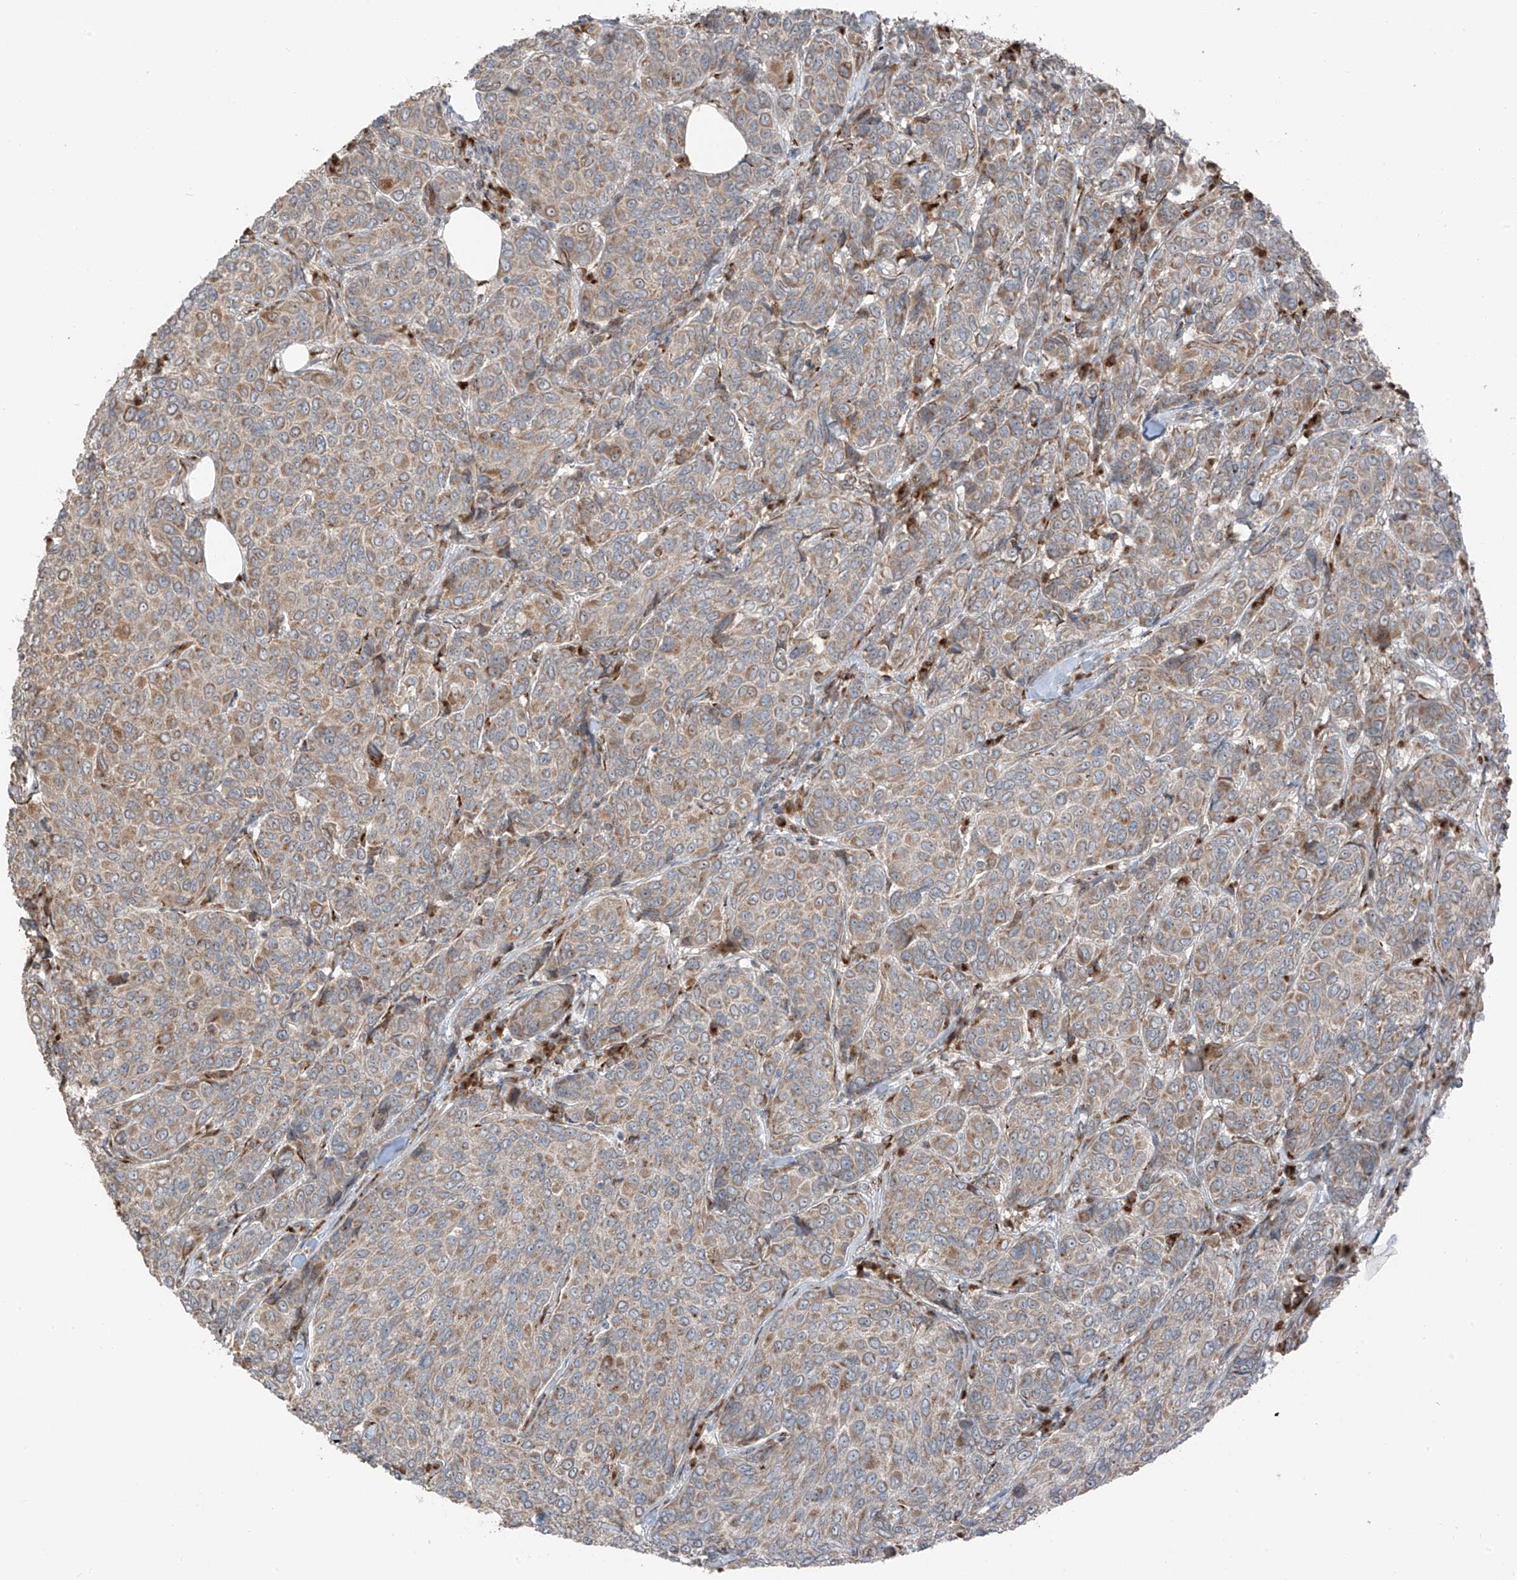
{"staining": {"intensity": "moderate", "quantity": ">75%", "location": "cytoplasmic/membranous"}, "tissue": "breast cancer", "cell_type": "Tumor cells", "image_type": "cancer", "snomed": [{"axis": "morphology", "description": "Duct carcinoma"}, {"axis": "topography", "description": "Breast"}], "caption": "IHC (DAB) staining of breast cancer (invasive ductal carcinoma) displays moderate cytoplasmic/membranous protein positivity in approximately >75% of tumor cells. (brown staining indicates protein expression, while blue staining denotes nuclei).", "gene": "ERLEC1", "patient": {"sex": "female", "age": 55}}